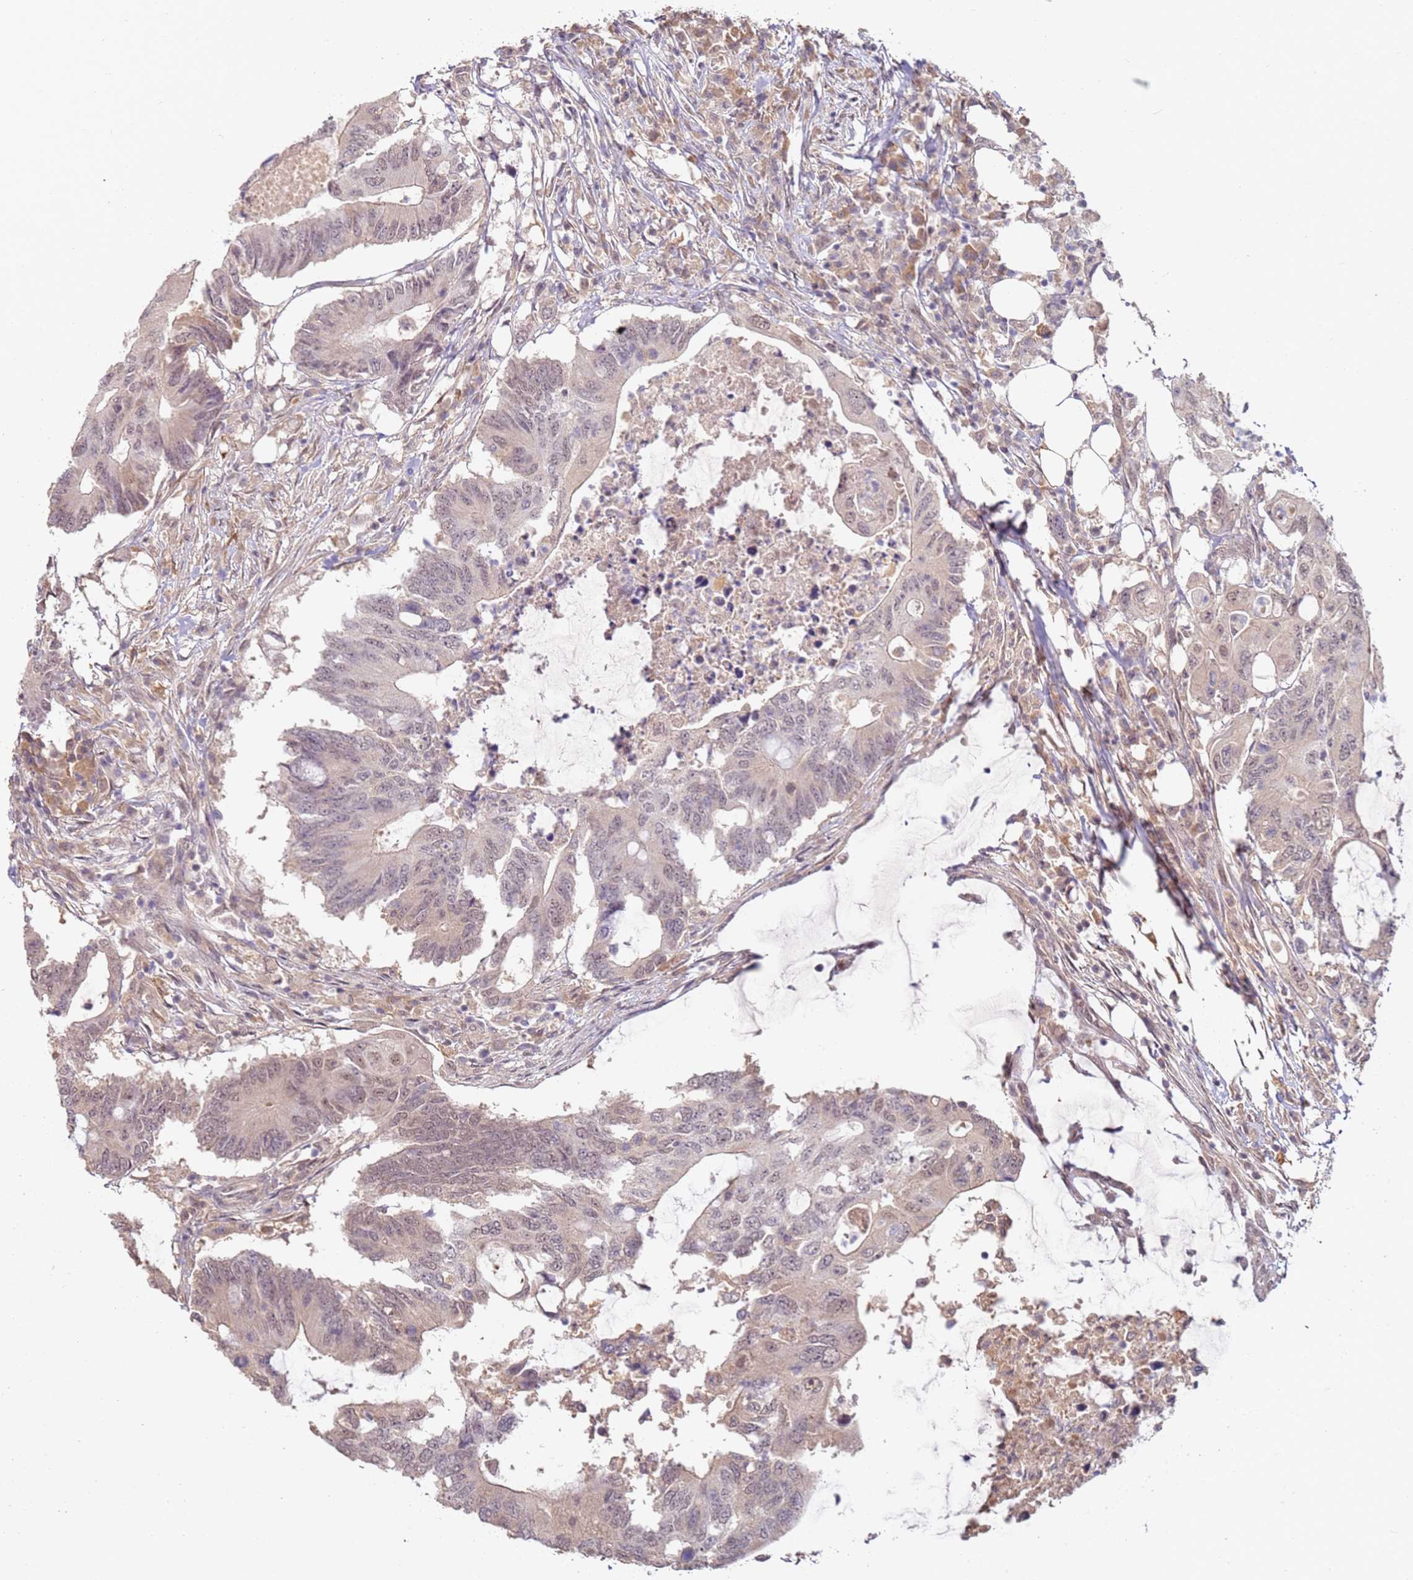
{"staining": {"intensity": "weak", "quantity": "<25%", "location": "nuclear"}, "tissue": "colorectal cancer", "cell_type": "Tumor cells", "image_type": "cancer", "snomed": [{"axis": "morphology", "description": "Adenocarcinoma, NOS"}, {"axis": "topography", "description": "Colon"}], "caption": "Immunohistochemical staining of colorectal cancer (adenocarcinoma) reveals no significant expression in tumor cells.", "gene": "WDR93", "patient": {"sex": "male", "age": 71}}